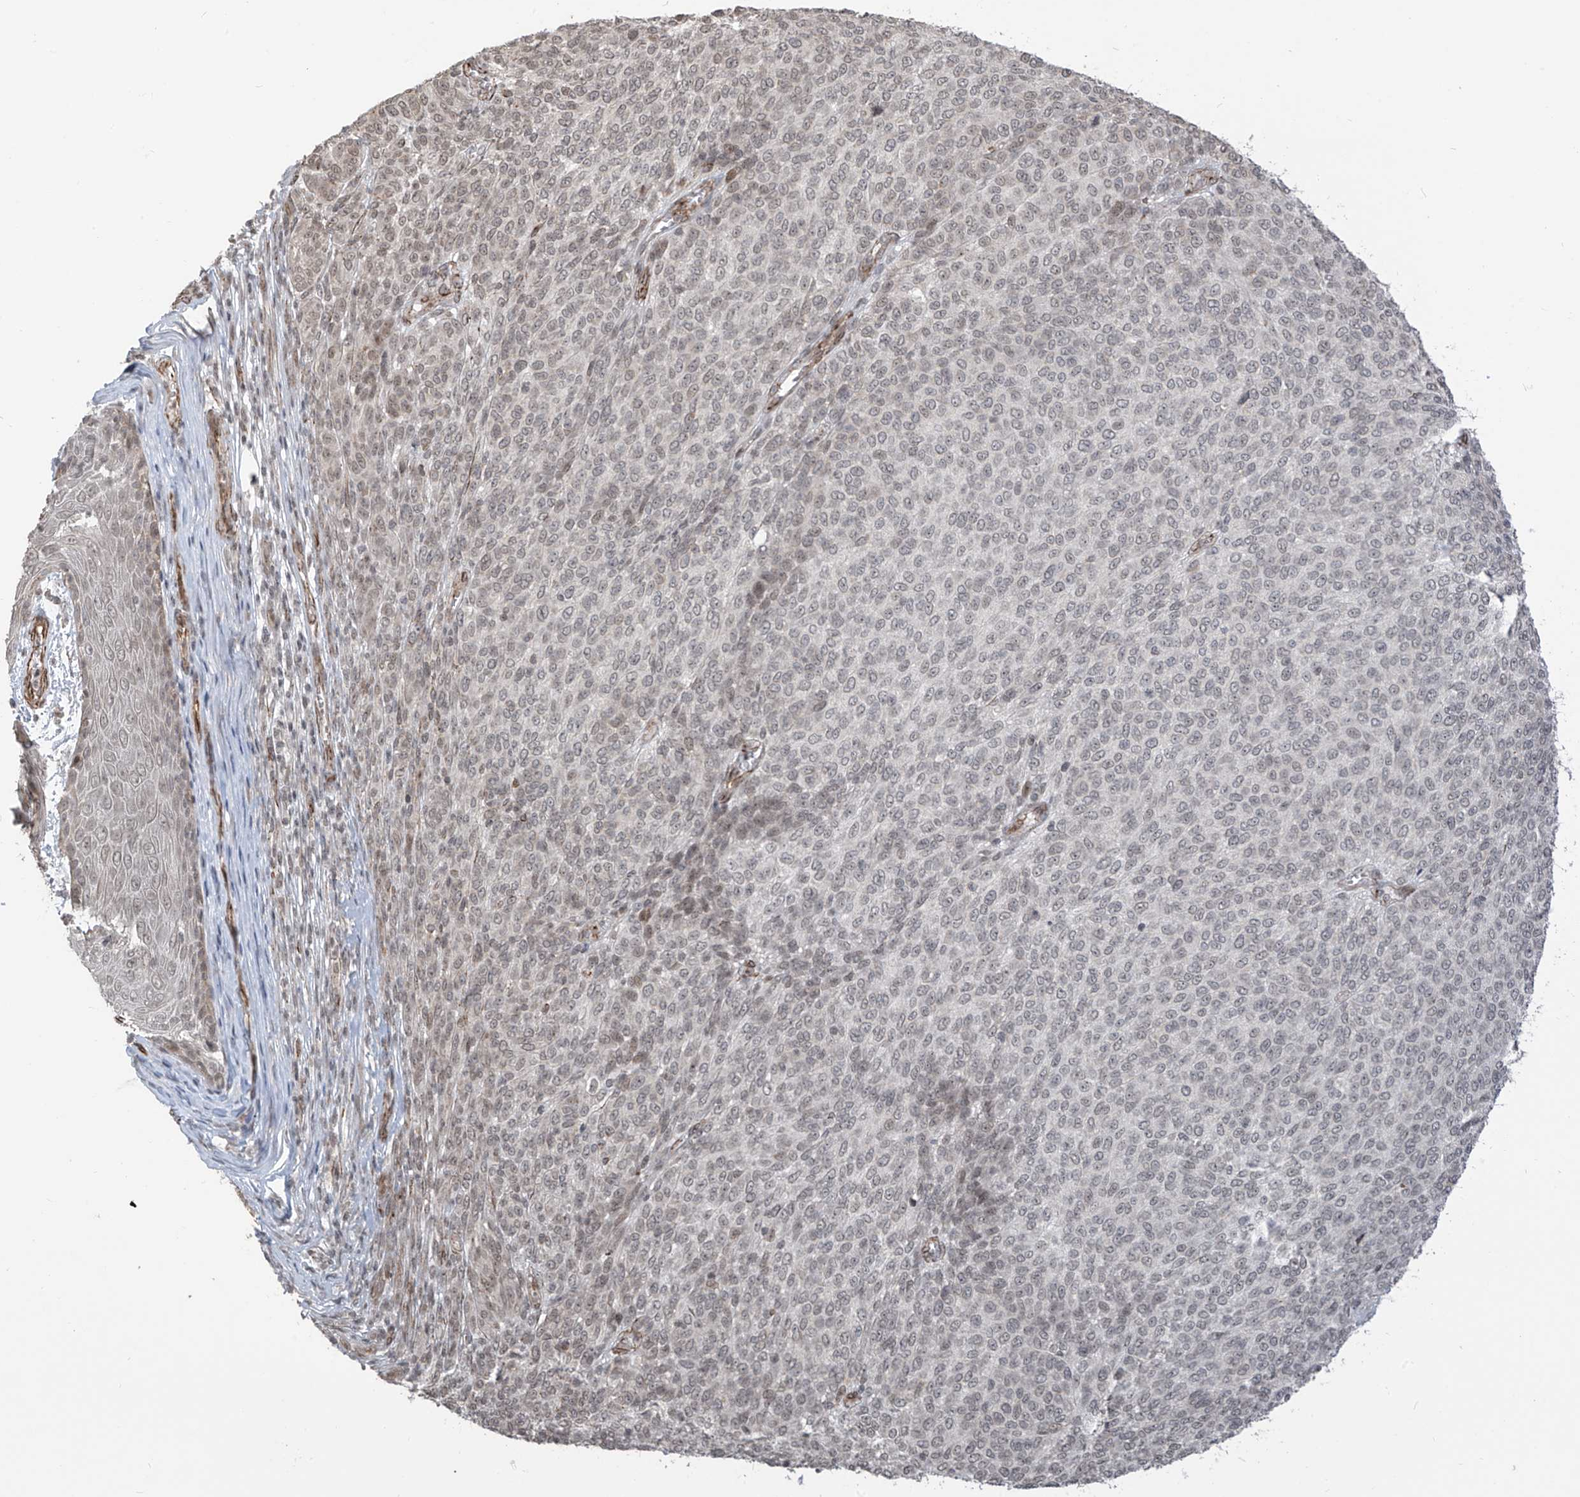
{"staining": {"intensity": "weak", "quantity": "25%-75%", "location": "nuclear"}, "tissue": "melanoma", "cell_type": "Tumor cells", "image_type": "cancer", "snomed": [{"axis": "morphology", "description": "Malignant melanoma, NOS"}, {"axis": "topography", "description": "Skin"}], "caption": "A histopathology image of human malignant melanoma stained for a protein displays weak nuclear brown staining in tumor cells.", "gene": "METAP1D", "patient": {"sex": "male", "age": 49}}